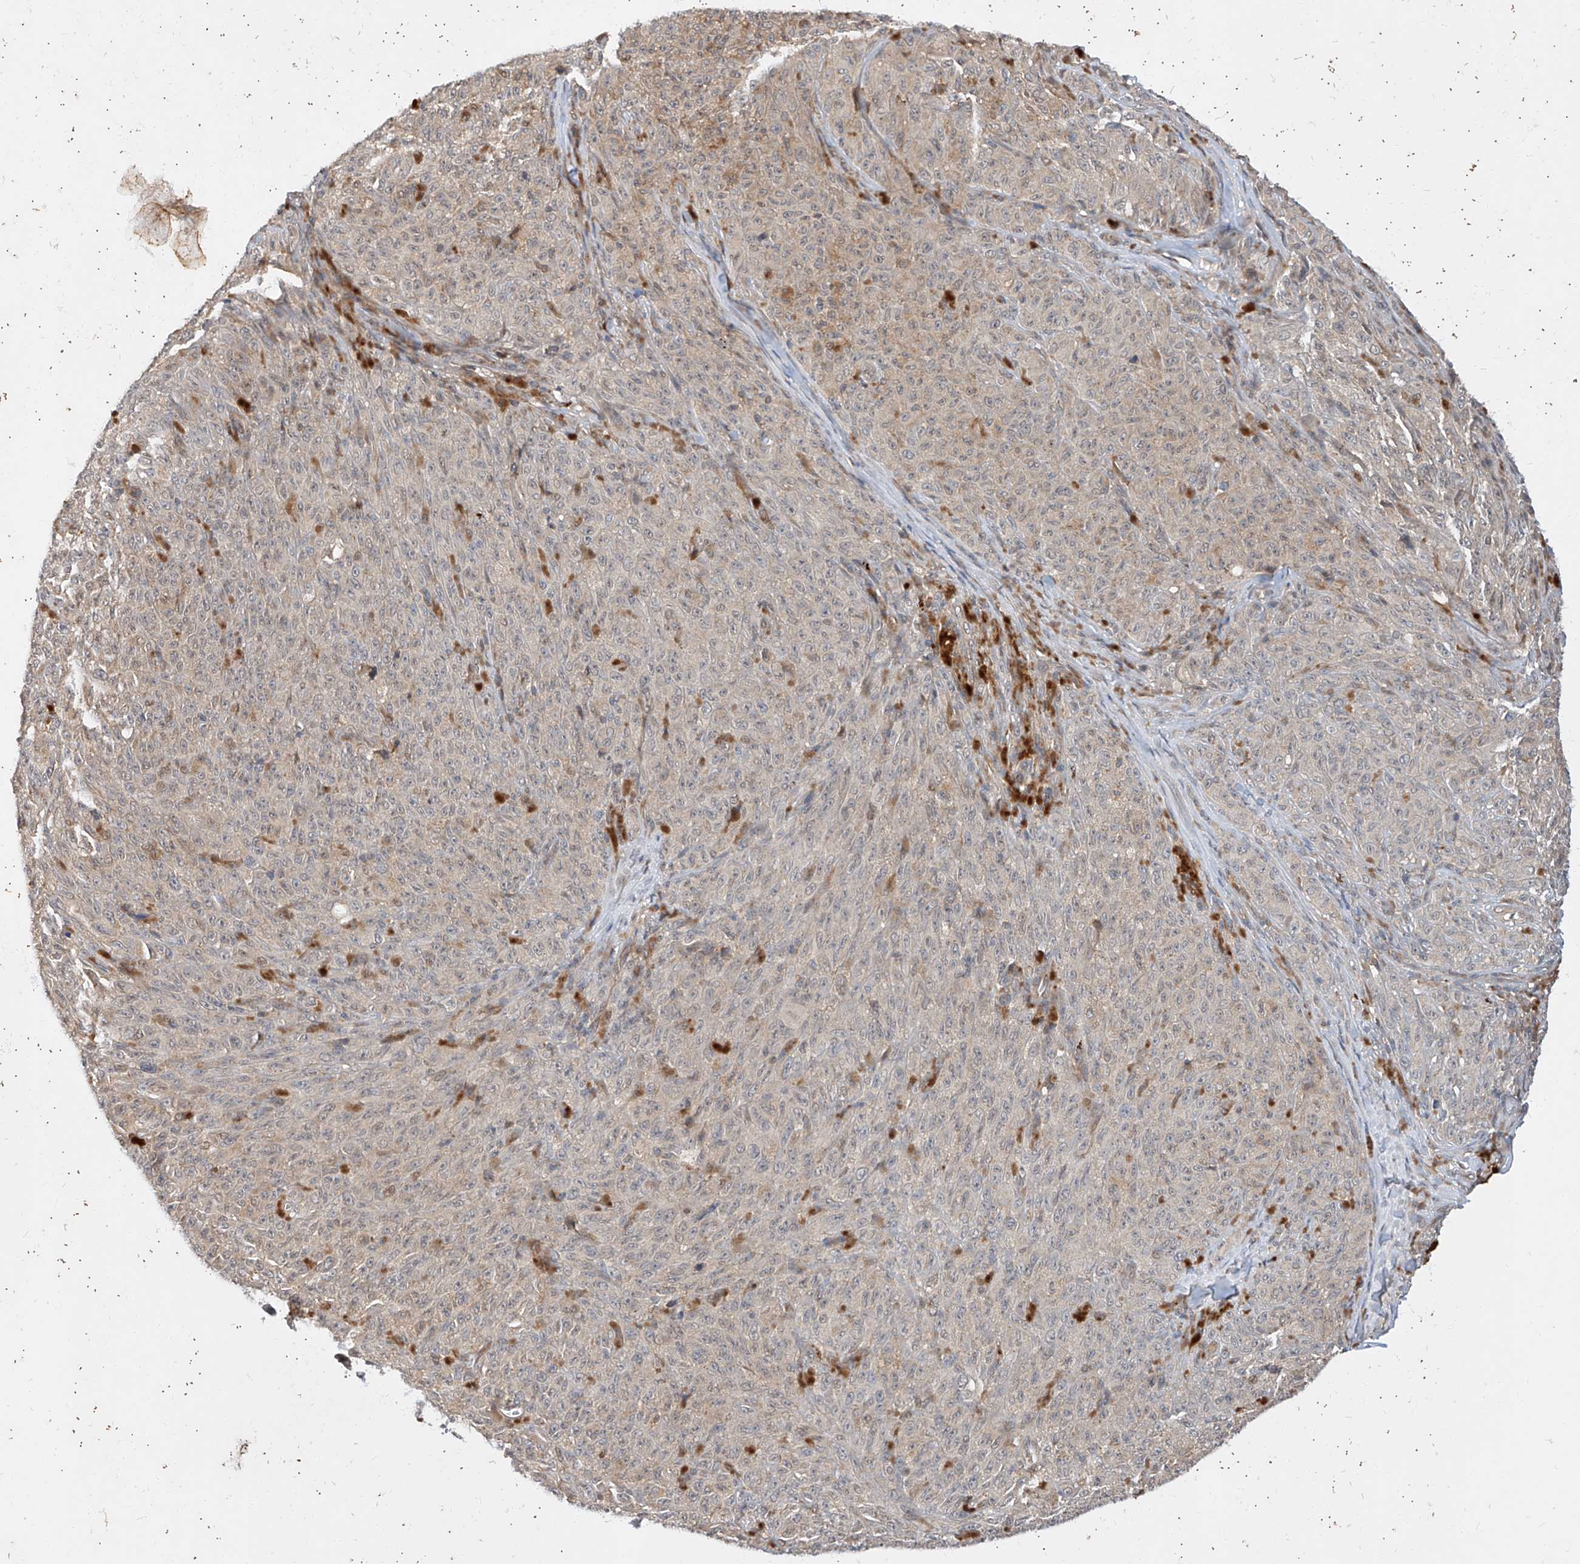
{"staining": {"intensity": "negative", "quantity": "none", "location": "none"}, "tissue": "melanoma", "cell_type": "Tumor cells", "image_type": "cancer", "snomed": [{"axis": "morphology", "description": "Malignant melanoma, NOS"}, {"axis": "topography", "description": "Skin"}], "caption": "Tumor cells are negative for brown protein staining in malignant melanoma.", "gene": "DIRAS3", "patient": {"sex": "female", "age": 82}}